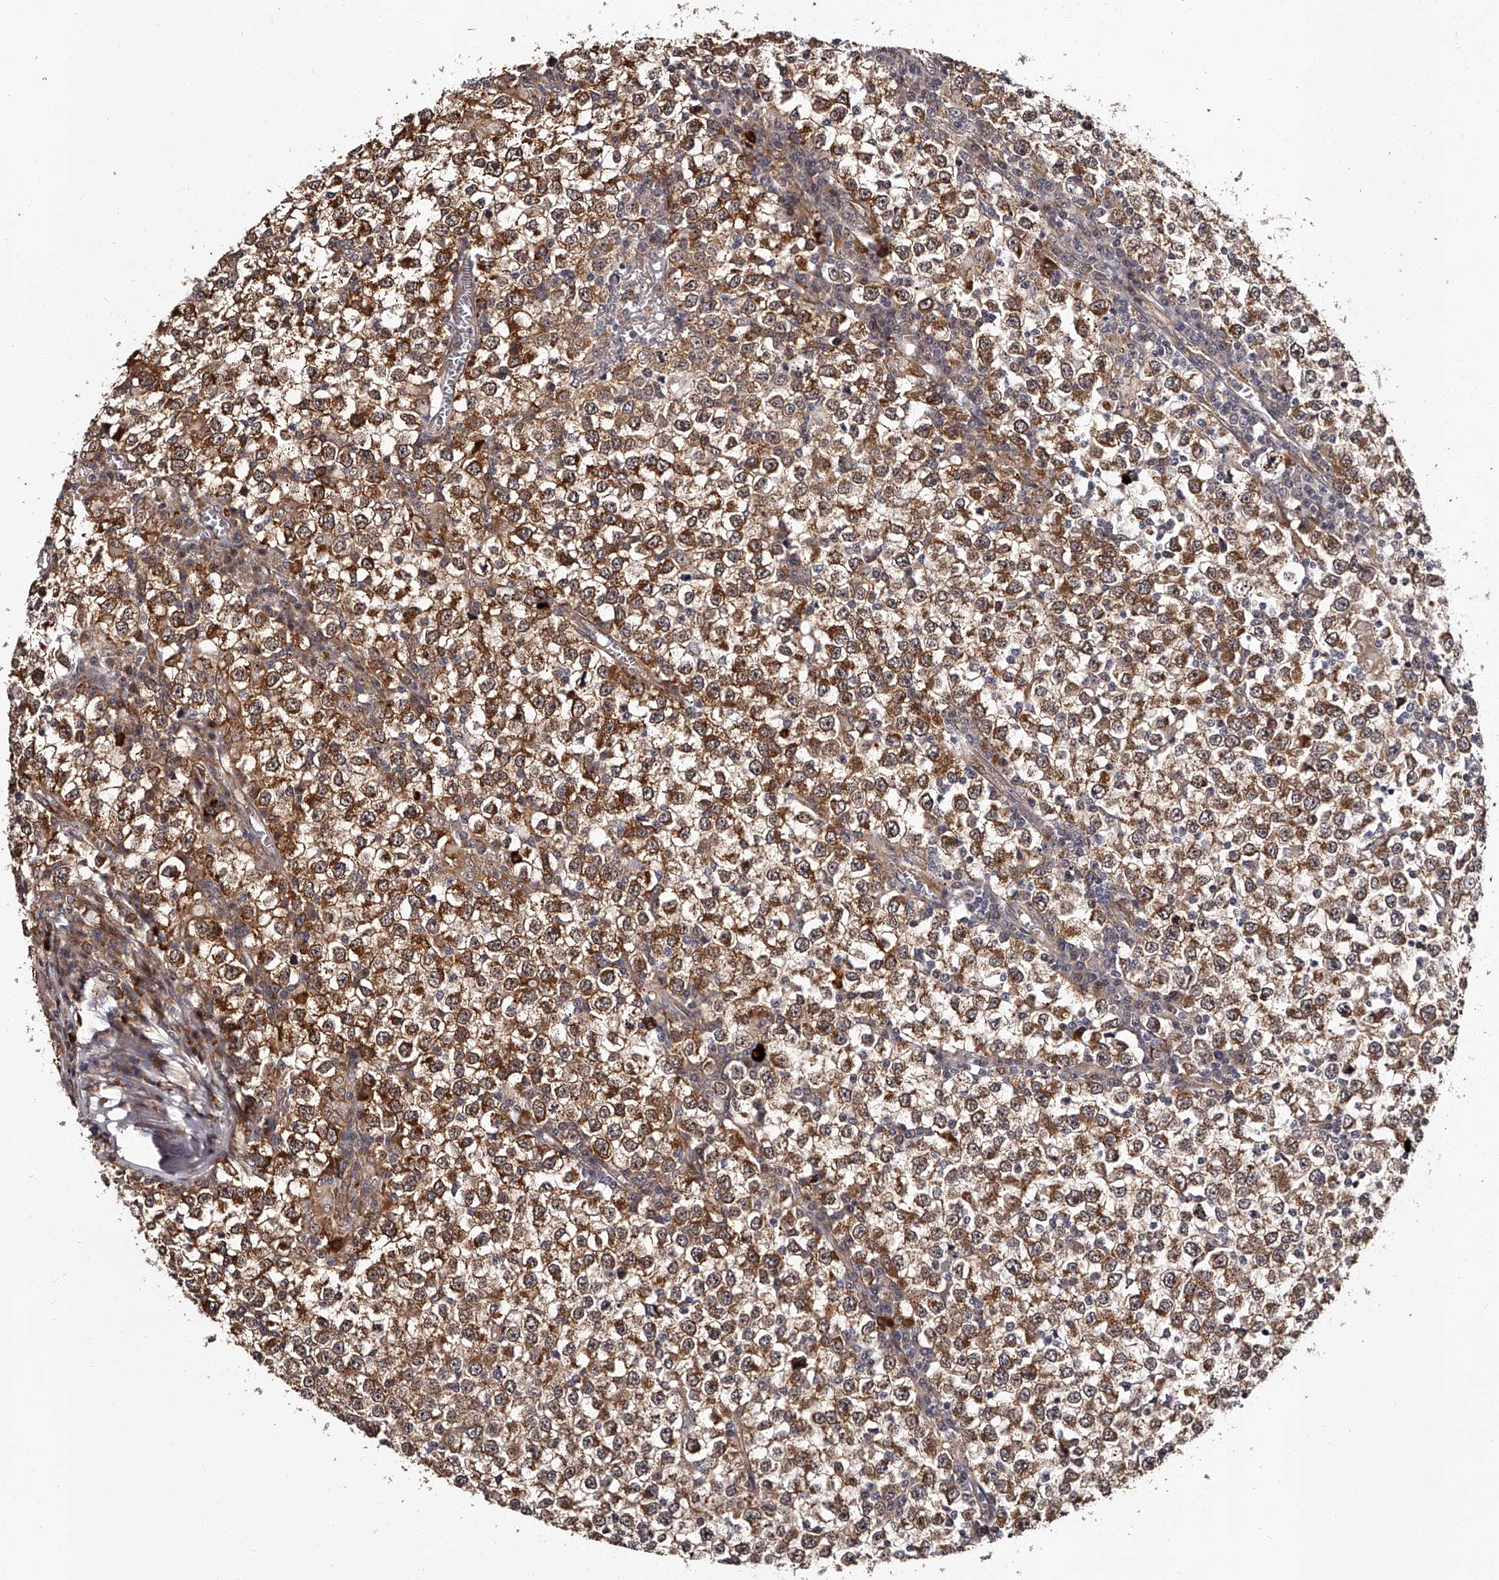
{"staining": {"intensity": "moderate", "quantity": ">75%", "location": "cytoplasmic/membranous"}, "tissue": "testis cancer", "cell_type": "Tumor cells", "image_type": "cancer", "snomed": [{"axis": "morphology", "description": "Seminoma, NOS"}, {"axis": "topography", "description": "Testis"}], "caption": "Moderate cytoplasmic/membranous staining for a protein is present in approximately >75% of tumor cells of testis cancer (seminoma) using immunohistochemistry (IHC).", "gene": "RSC1A1", "patient": {"sex": "male", "age": 65}}